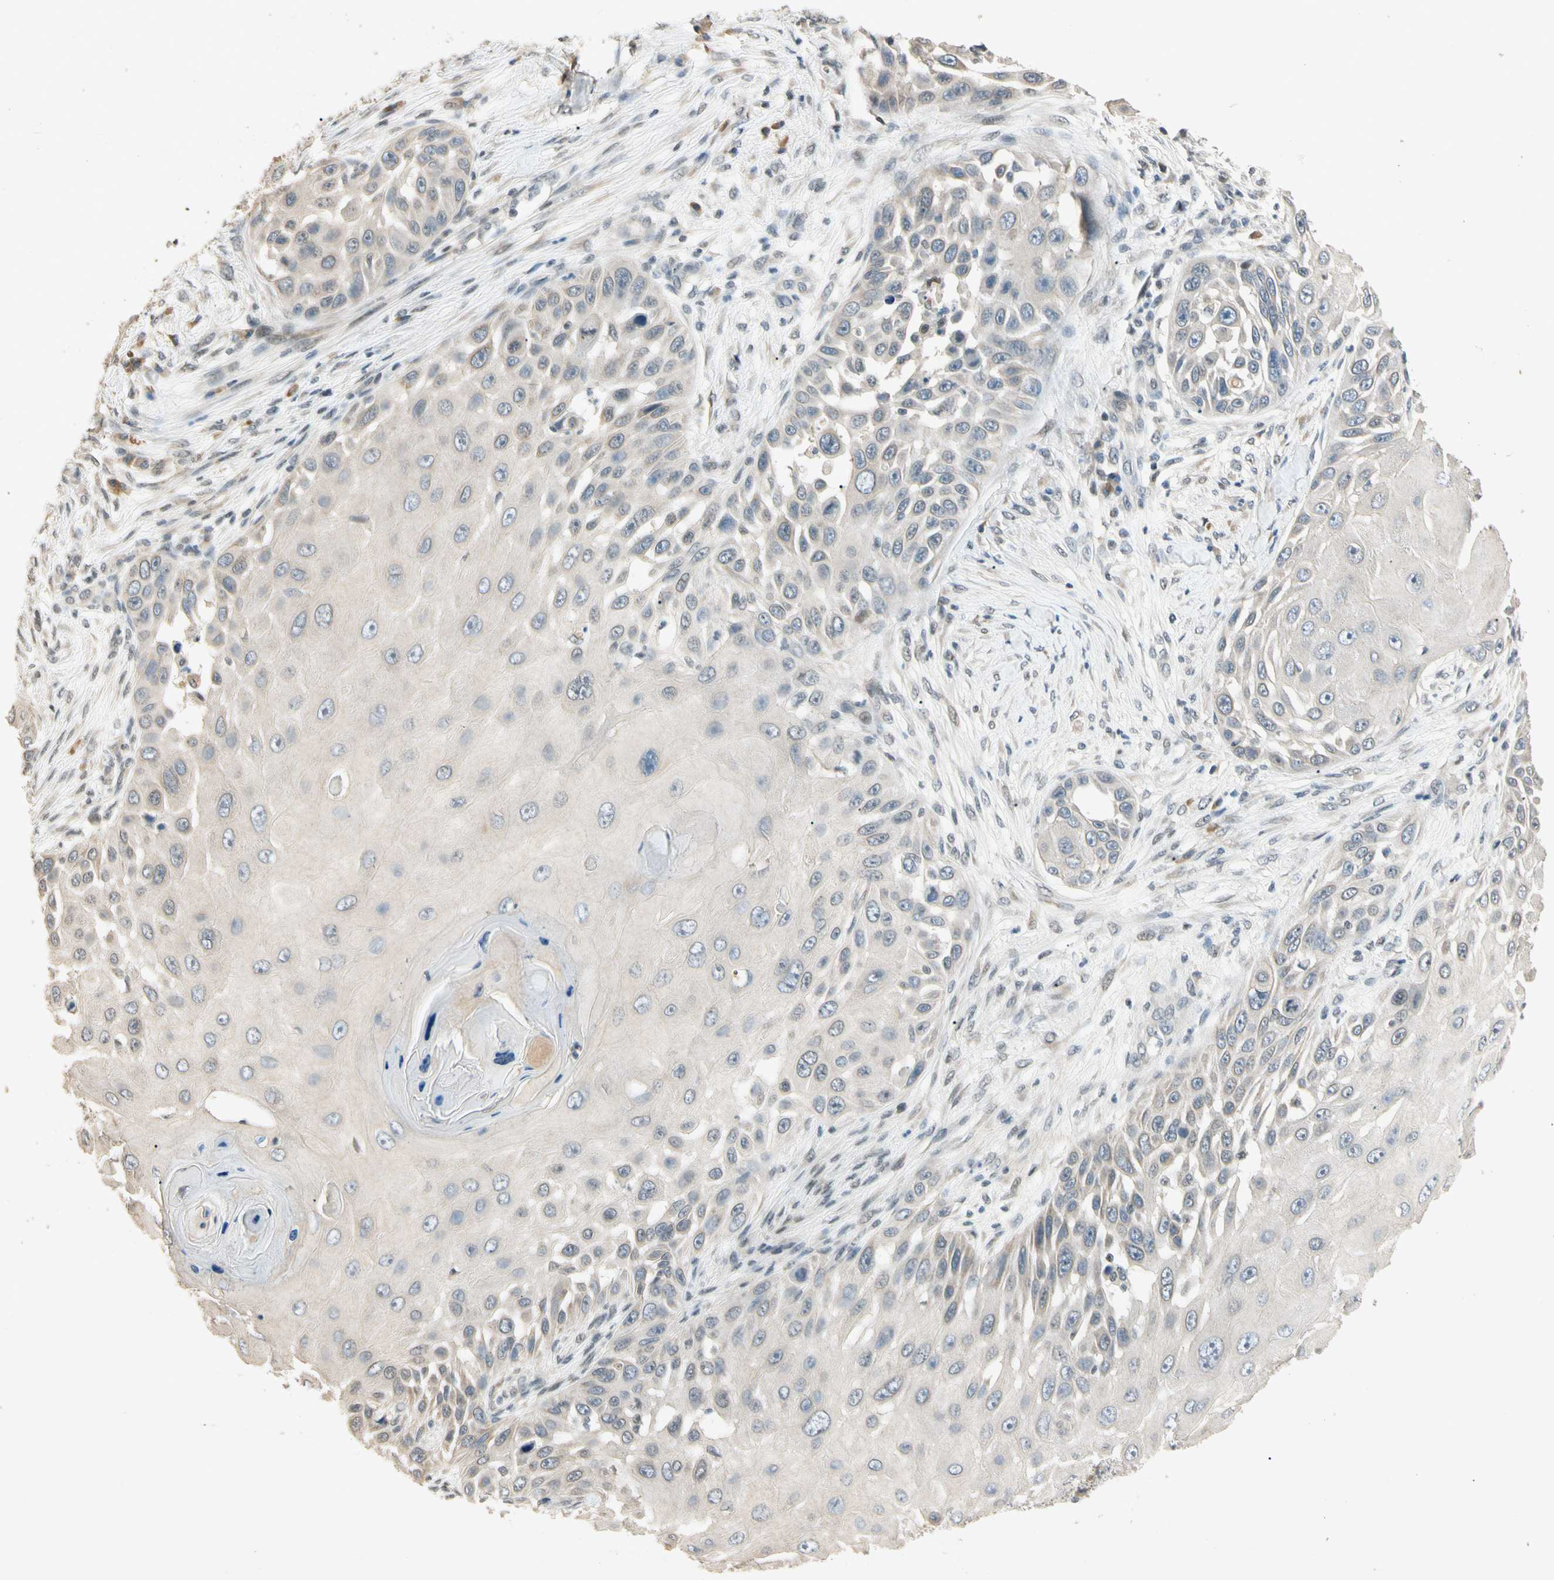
{"staining": {"intensity": "weak", "quantity": "25%-75%", "location": "cytoplasmic/membranous"}, "tissue": "skin cancer", "cell_type": "Tumor cells", "image_type": "cancer", "snomed": [{"axis": "morphology", "description": "Squamous cell carcinoma, NOS"}, {"axis": "topography", "description": "Skin"}], "caption": "This is a photomicrograph of IHC staining of skin squamous cell carcinoma, which shows weak expression in the cytoplasmic/membranous of tumor cells.", "gene": "ZBTB4", "patient": {"sex": "female", "age": 44}}